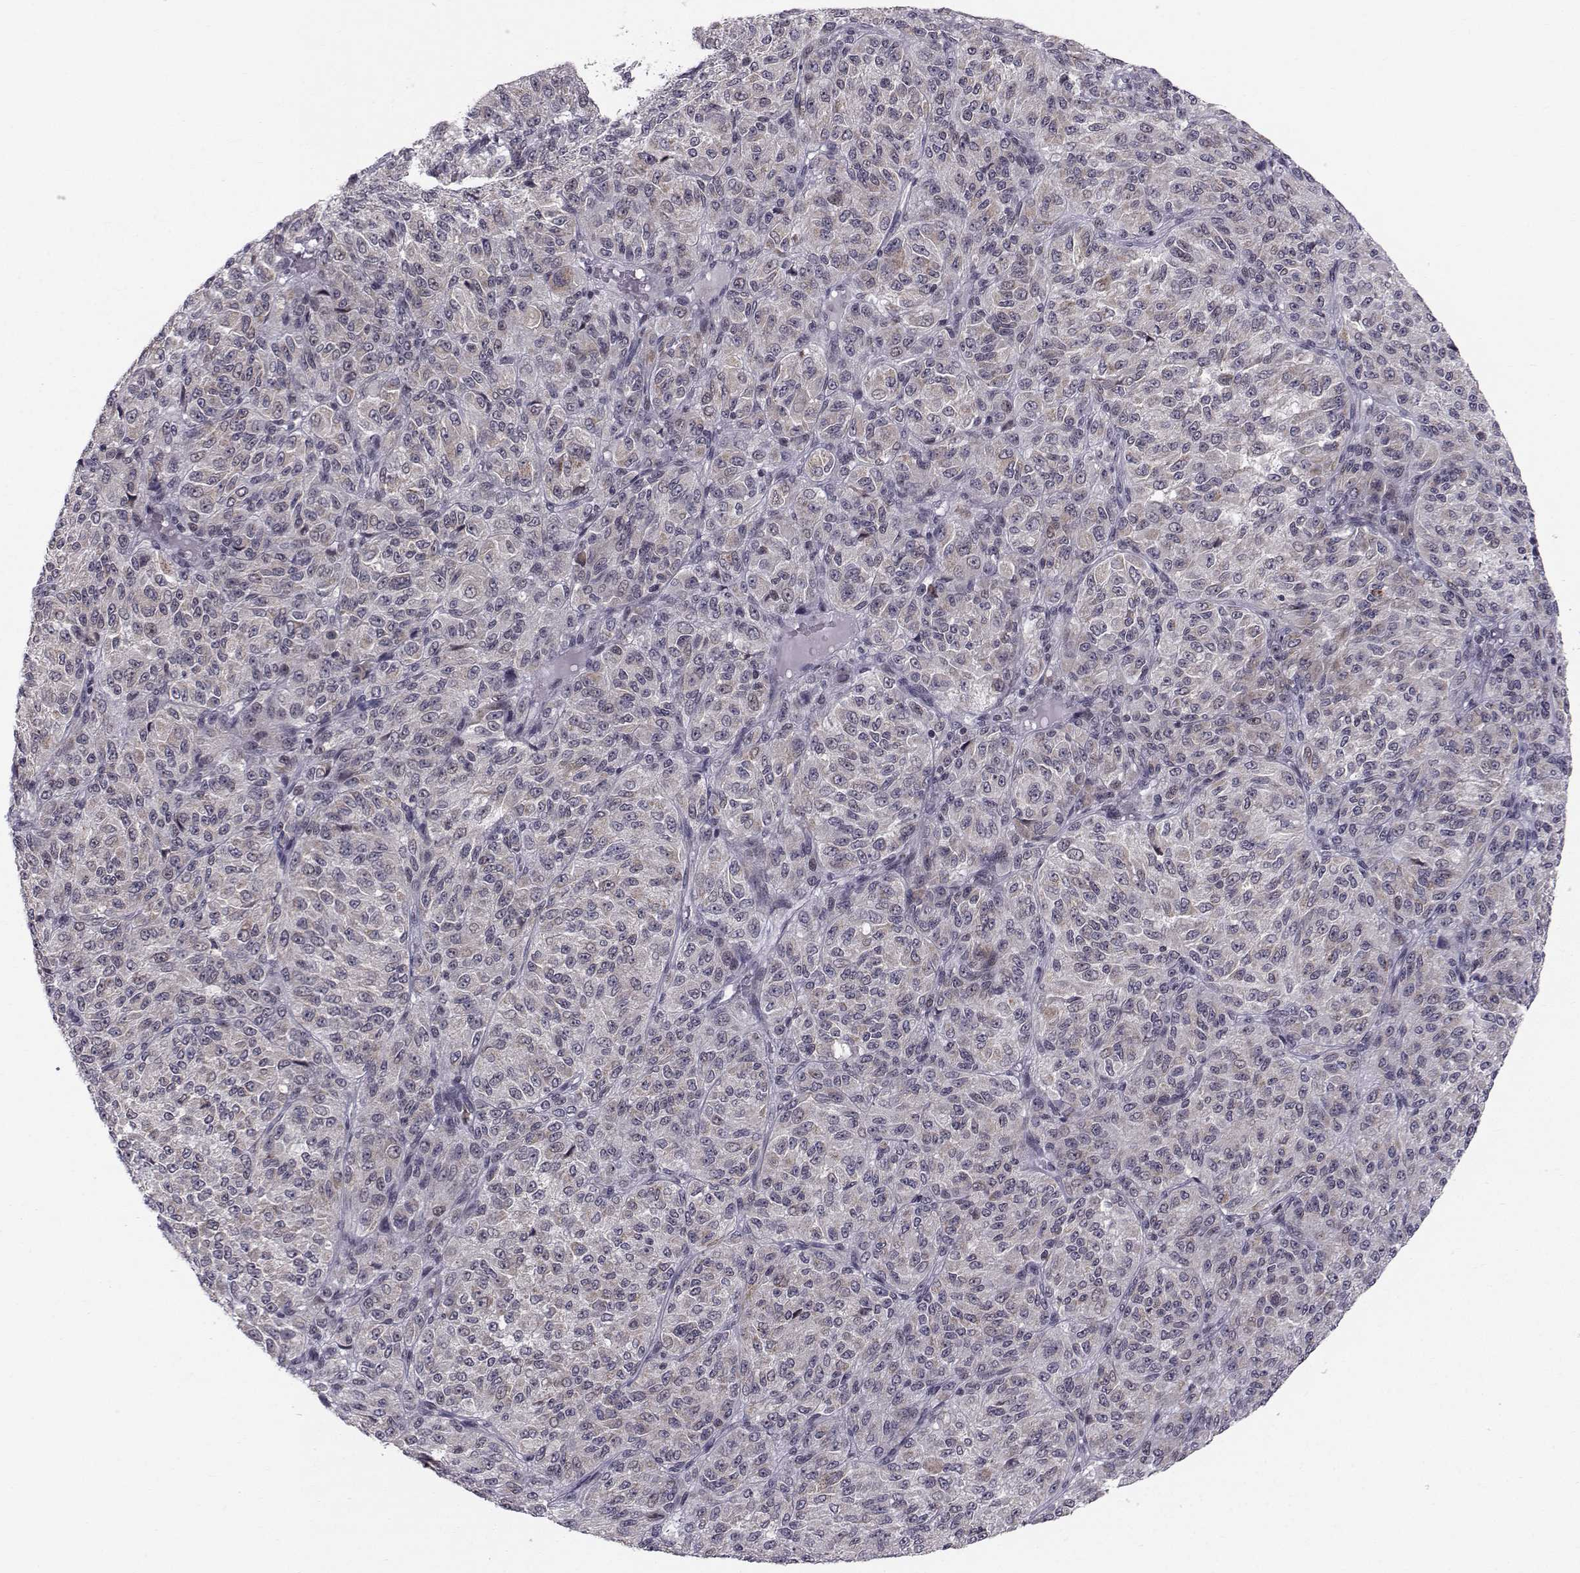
{"staining": {"intensity": "weak", "quantity": "25%-75%", "location": "cytoplasmic/membranous"}, "tissue": "melanoma", "cell_type": "Tumor cells", "image_type": "cancer", "snomed": [{"axis": "morphology", "description": "Malignant melanoma, Metastatic site"}, {"axis": "topography", "description": "Brain"}], "caption": "Protein expression analysis of malignant melanoma (metastatic site) reveals weak cytoplasmic/membranous positivity in approximately 25%-75% of tumor cells.", "gene": "MARCHF4", "patient": {"sex": "female", "age": 56}}